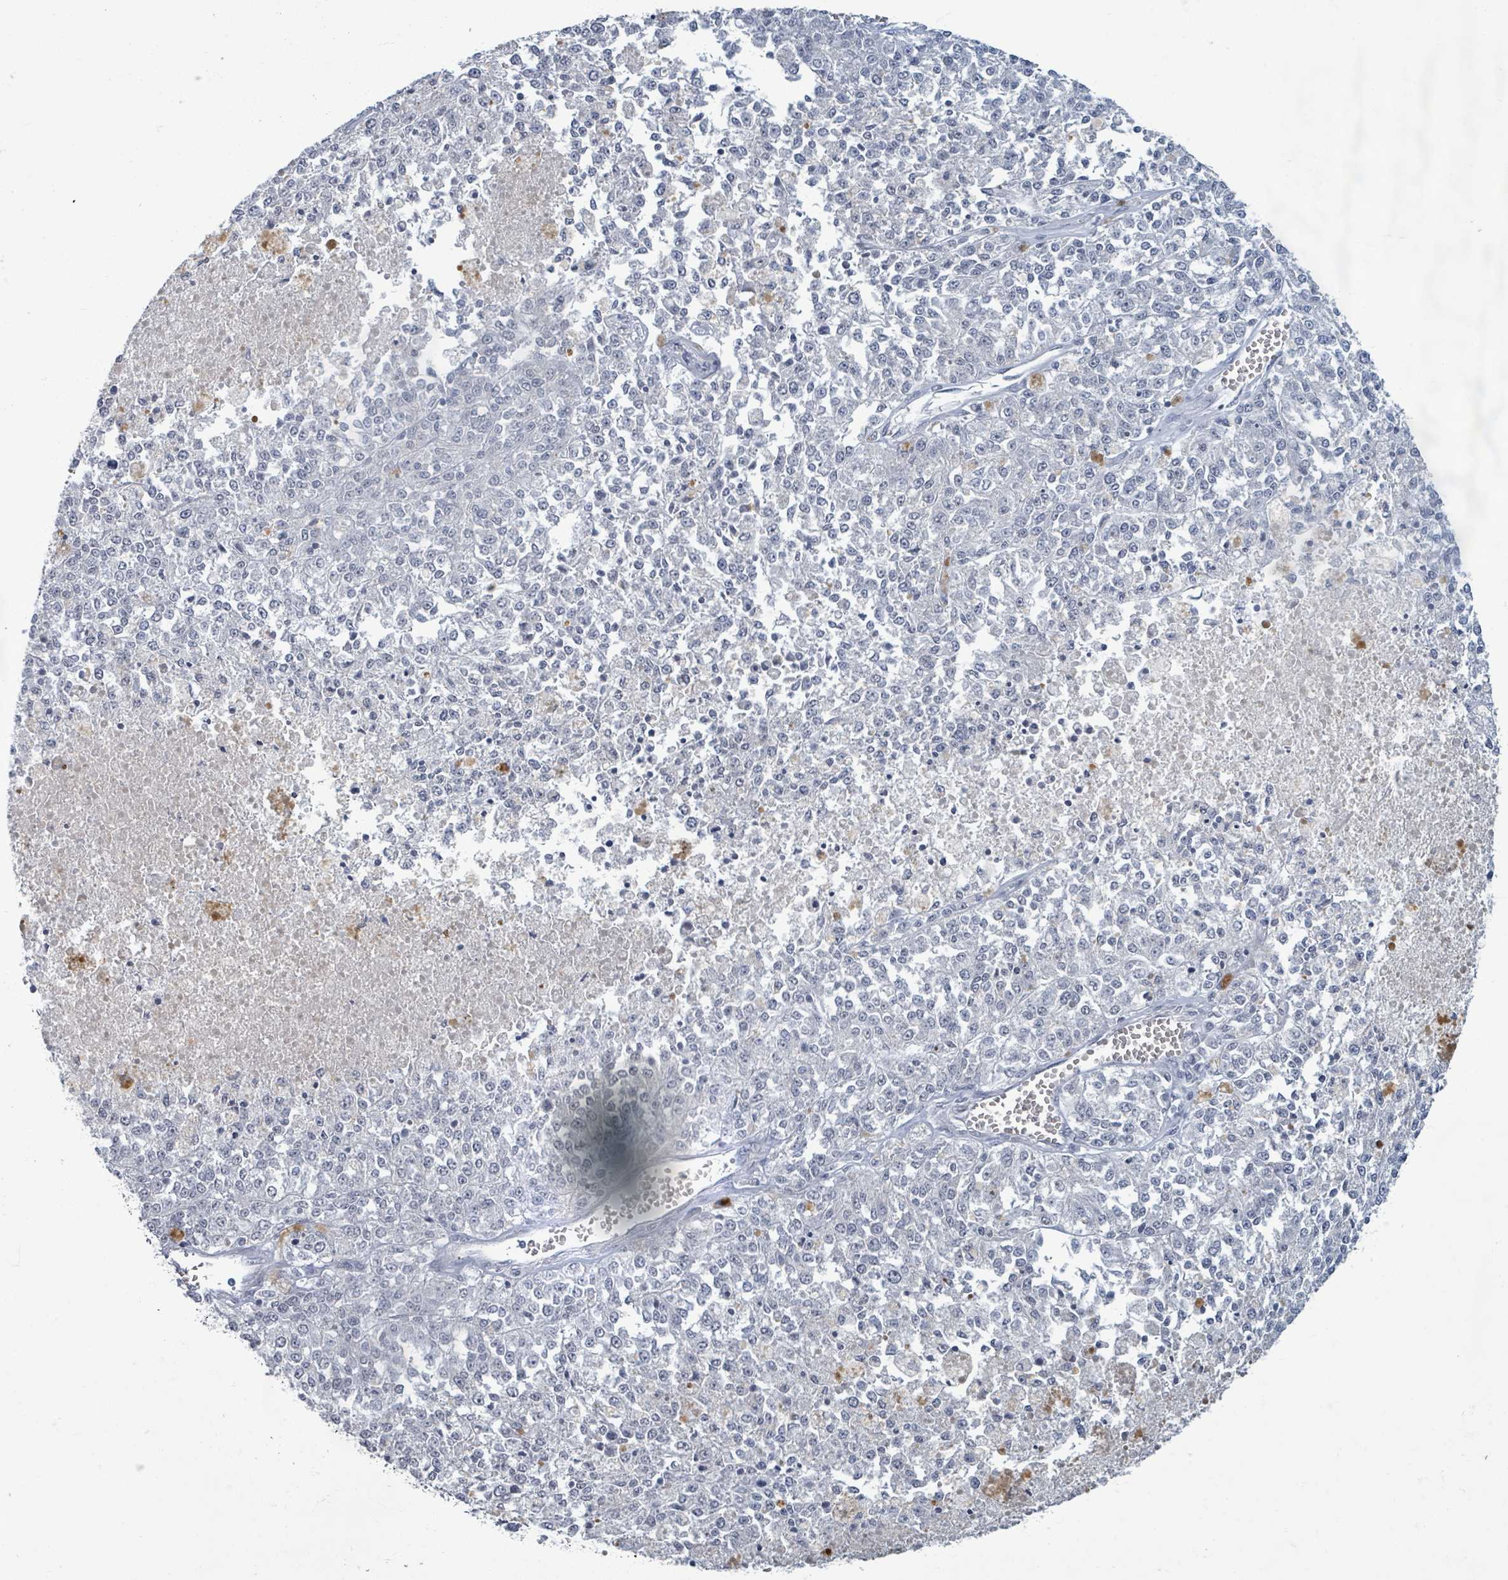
{"staining": {"intensity": "negative", "quantity": "none", "location": "none"}, "tissue": "melanoma", "cell_type": "Tumor cells", "image_type": "cancer", "snomed": [{"axis": "morphology", "description": "Malignant melanoma, NOS"}, {"axis": "topography", "description": "Skin"}], "caption": "This is a histopathology image of IHC staining of melanoma, which shows no expression in tumor cells.", "gene": "WNT11", "patient": {"sex": "female", "age": 64}}